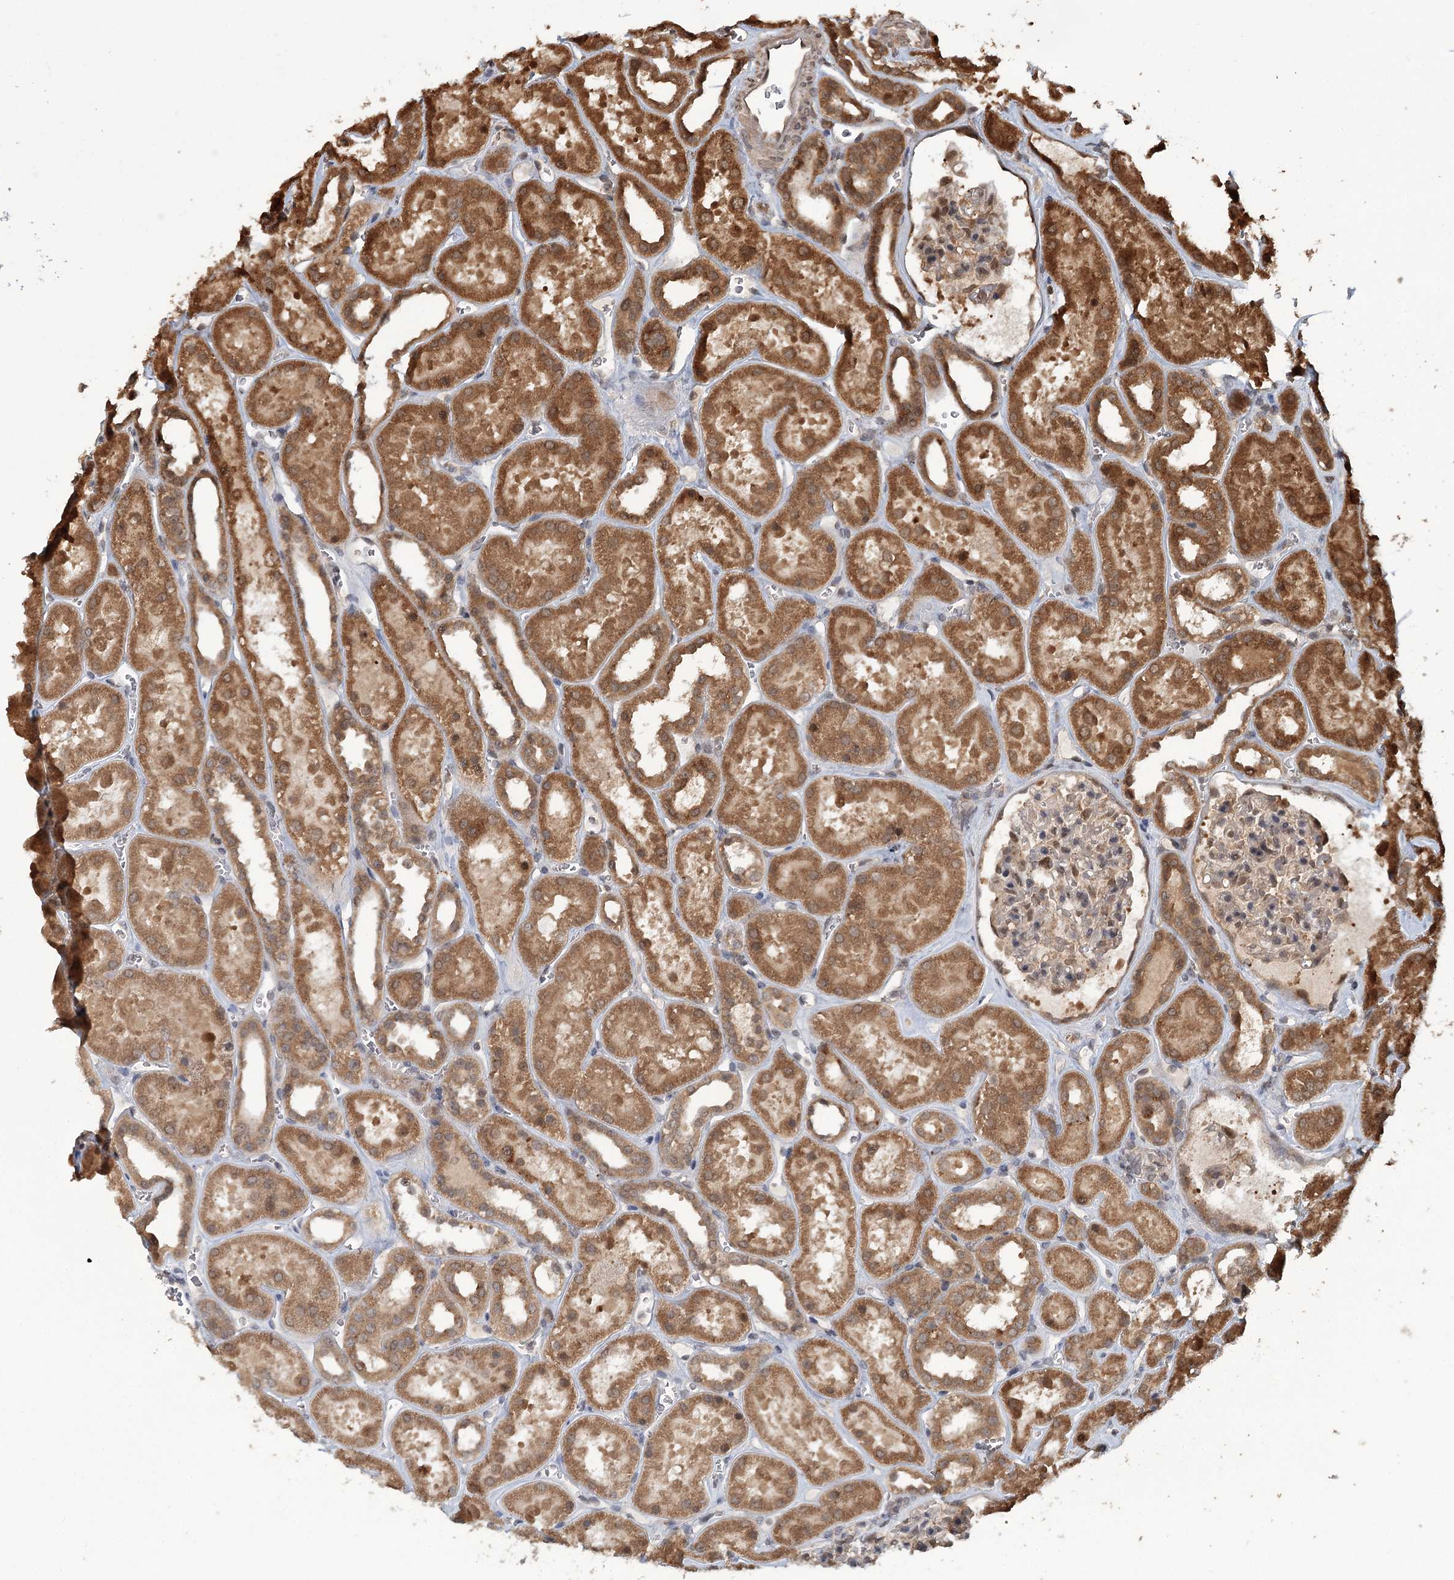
{"staining": {"intensity": "moderate", "quantity": "<25%", "location": "cytoplasmic/membranous,nuclear"}, "tissue": "kidney", "cell_type": "Cells in glomeruli", "image_type": "normal", "snomed": [{"axis": "morphology", "description": "Normal tissue, NOS"}, {"axis": "topography", "description": "Kidney"}], "caption": "DAB (3,3'-diaminobenzidine) immunohistochemical staining of unremarkable kidney displays moderate cytoplasmic/membranous,nuclear protein positivity in about <25% of cells in glomeruli. The staining was performed using DAB to visualize the protein expression in brown, while the nuclei were stained in blue with hematoxylin (Magnification: 20x).", "gene": "N6AMT1", "patient": {"sex": "female", "age": 41}}